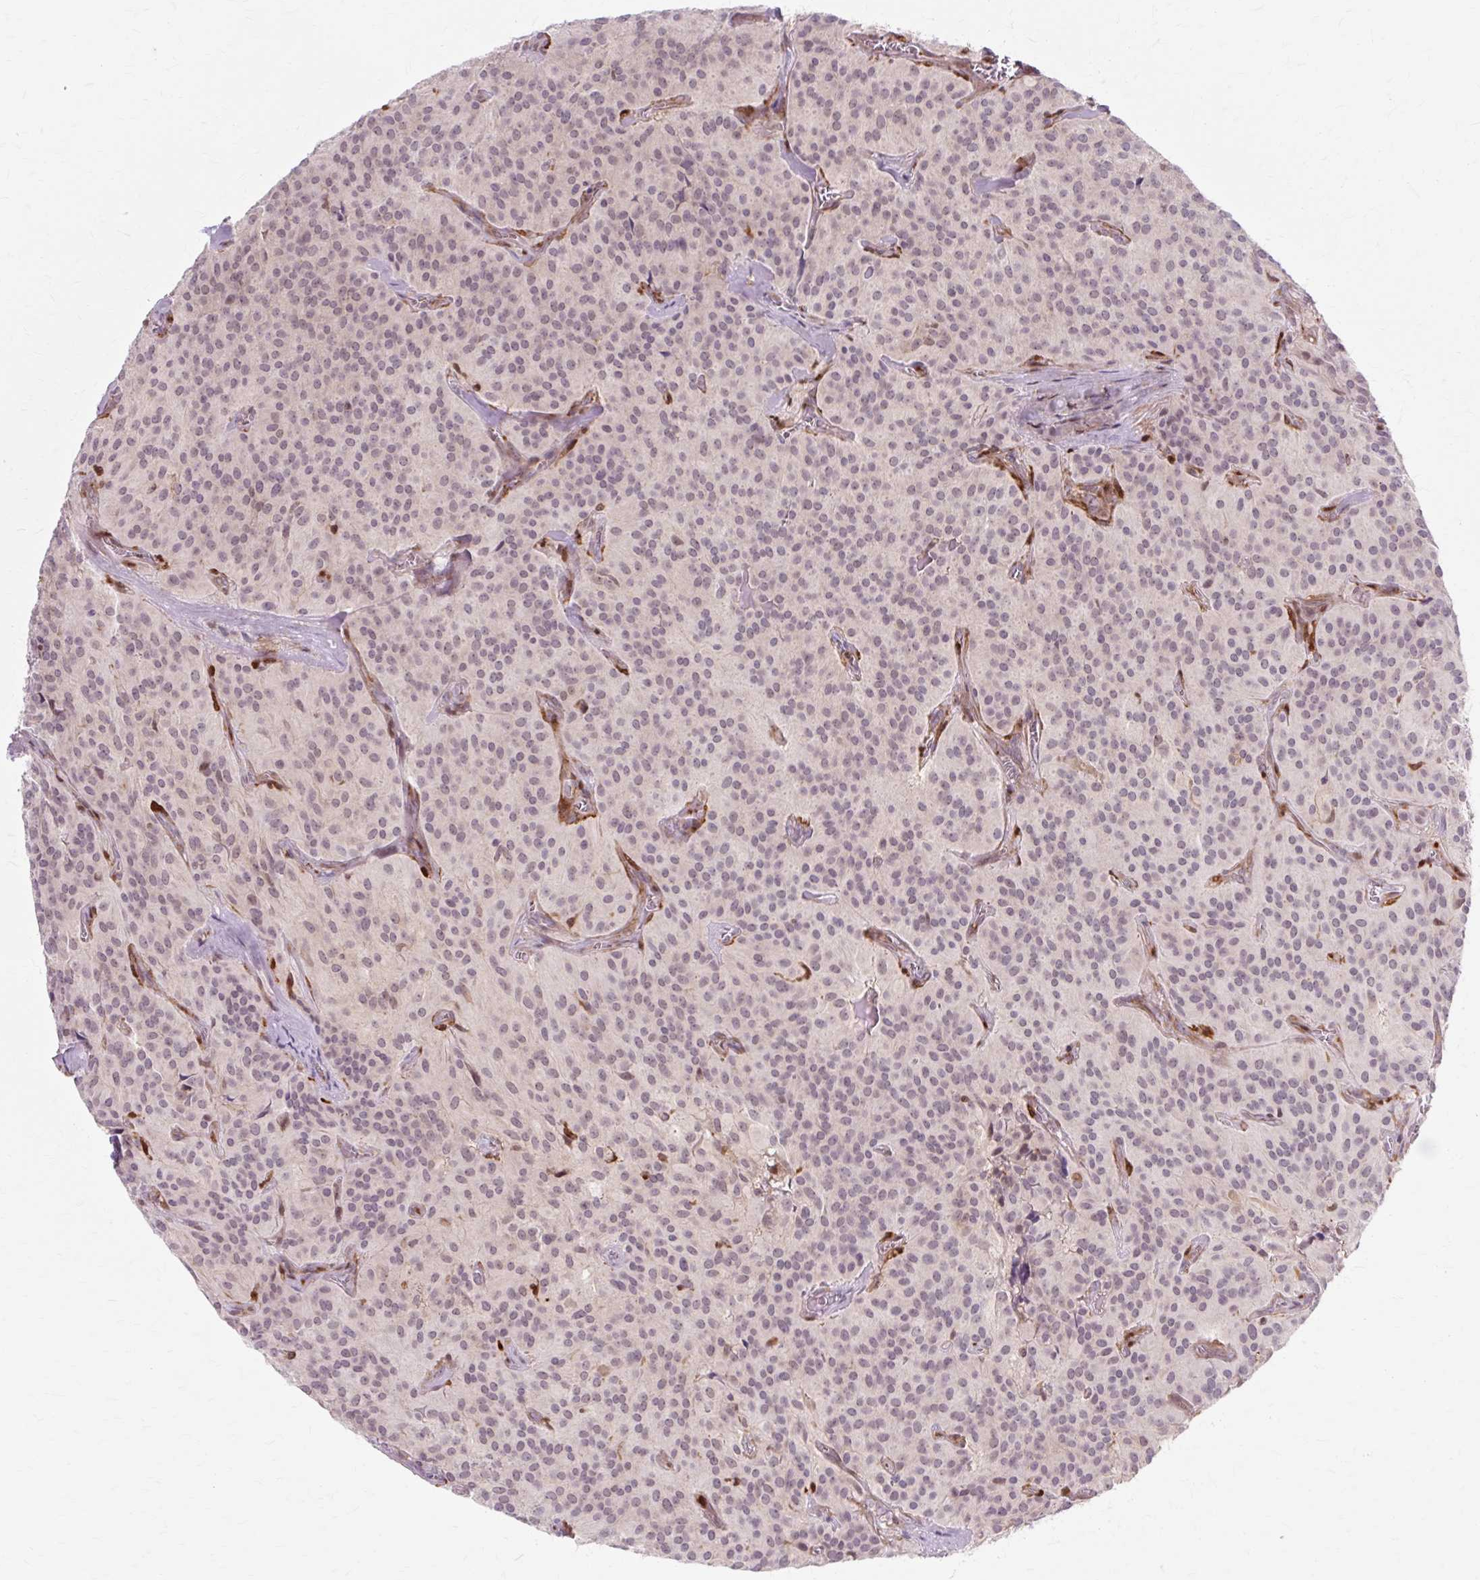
{"staining": {"intensity": "weak", "quantity": "25%-75%", "location": "nuclear"}, "tissue": "glioma", "cell_type": "Tumor cells", "image_type": "cancer", "snomed": [{"axis": "morphology", "description": "Glioma, malignant, Low grade"}, {"axis": "topography", "description": "Brain"}], "caption": "DAB (3,3'-diaminobenzidine) immunohistochemical staining of malignant glioma (low-grade) reveals weak nuclear protein staining in about 25%-75% of tumor cells.", "gene": "ZNF35", "patient": {"sex": "male", "age": 42}}